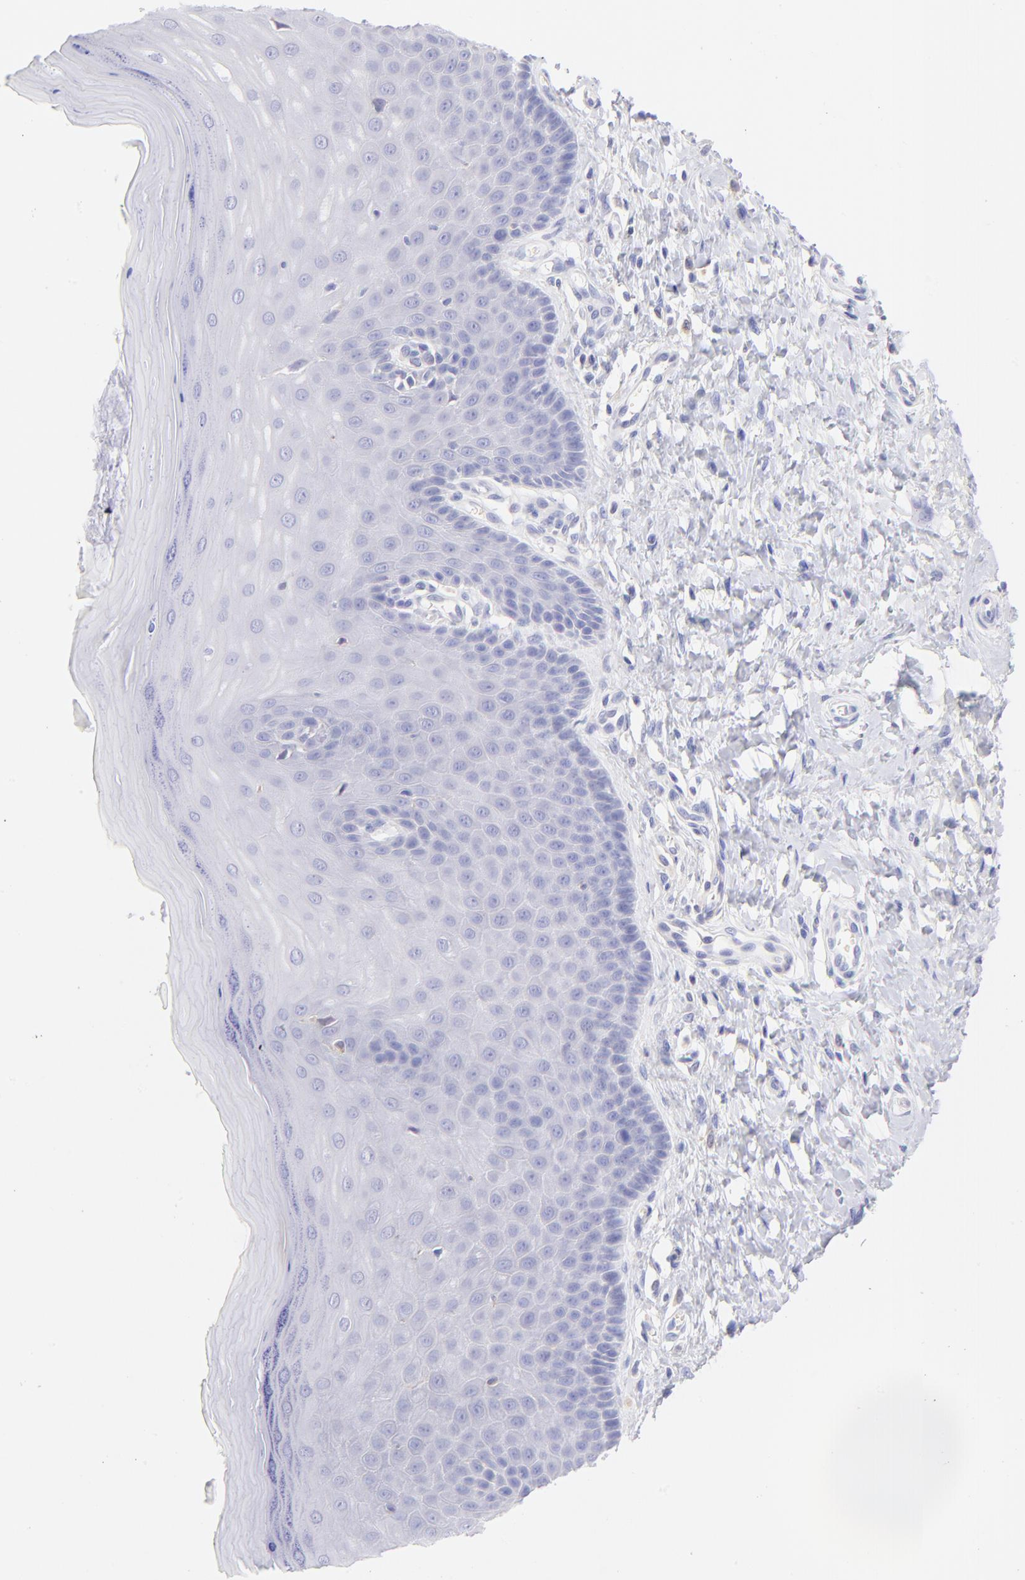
{"staining": {"intensity": "negative", "quantity": "none", "location": "none"}, "tissue": "cervix", "cell_type": "Glandular cells", "image_type": "normal", "snomed": [{"axis": "morphology", "description": "Normal tissue, NOS"}, {"axis": "topography", "description": "Cervix"}], "caption": "Immunohistochemical staining of unremarkable human cervix exhibits no significant expression in glandular cells. Nuclei are stained in blue.", "gene": "IRAG2", "patient": {"sex": "female", "age": 55}}